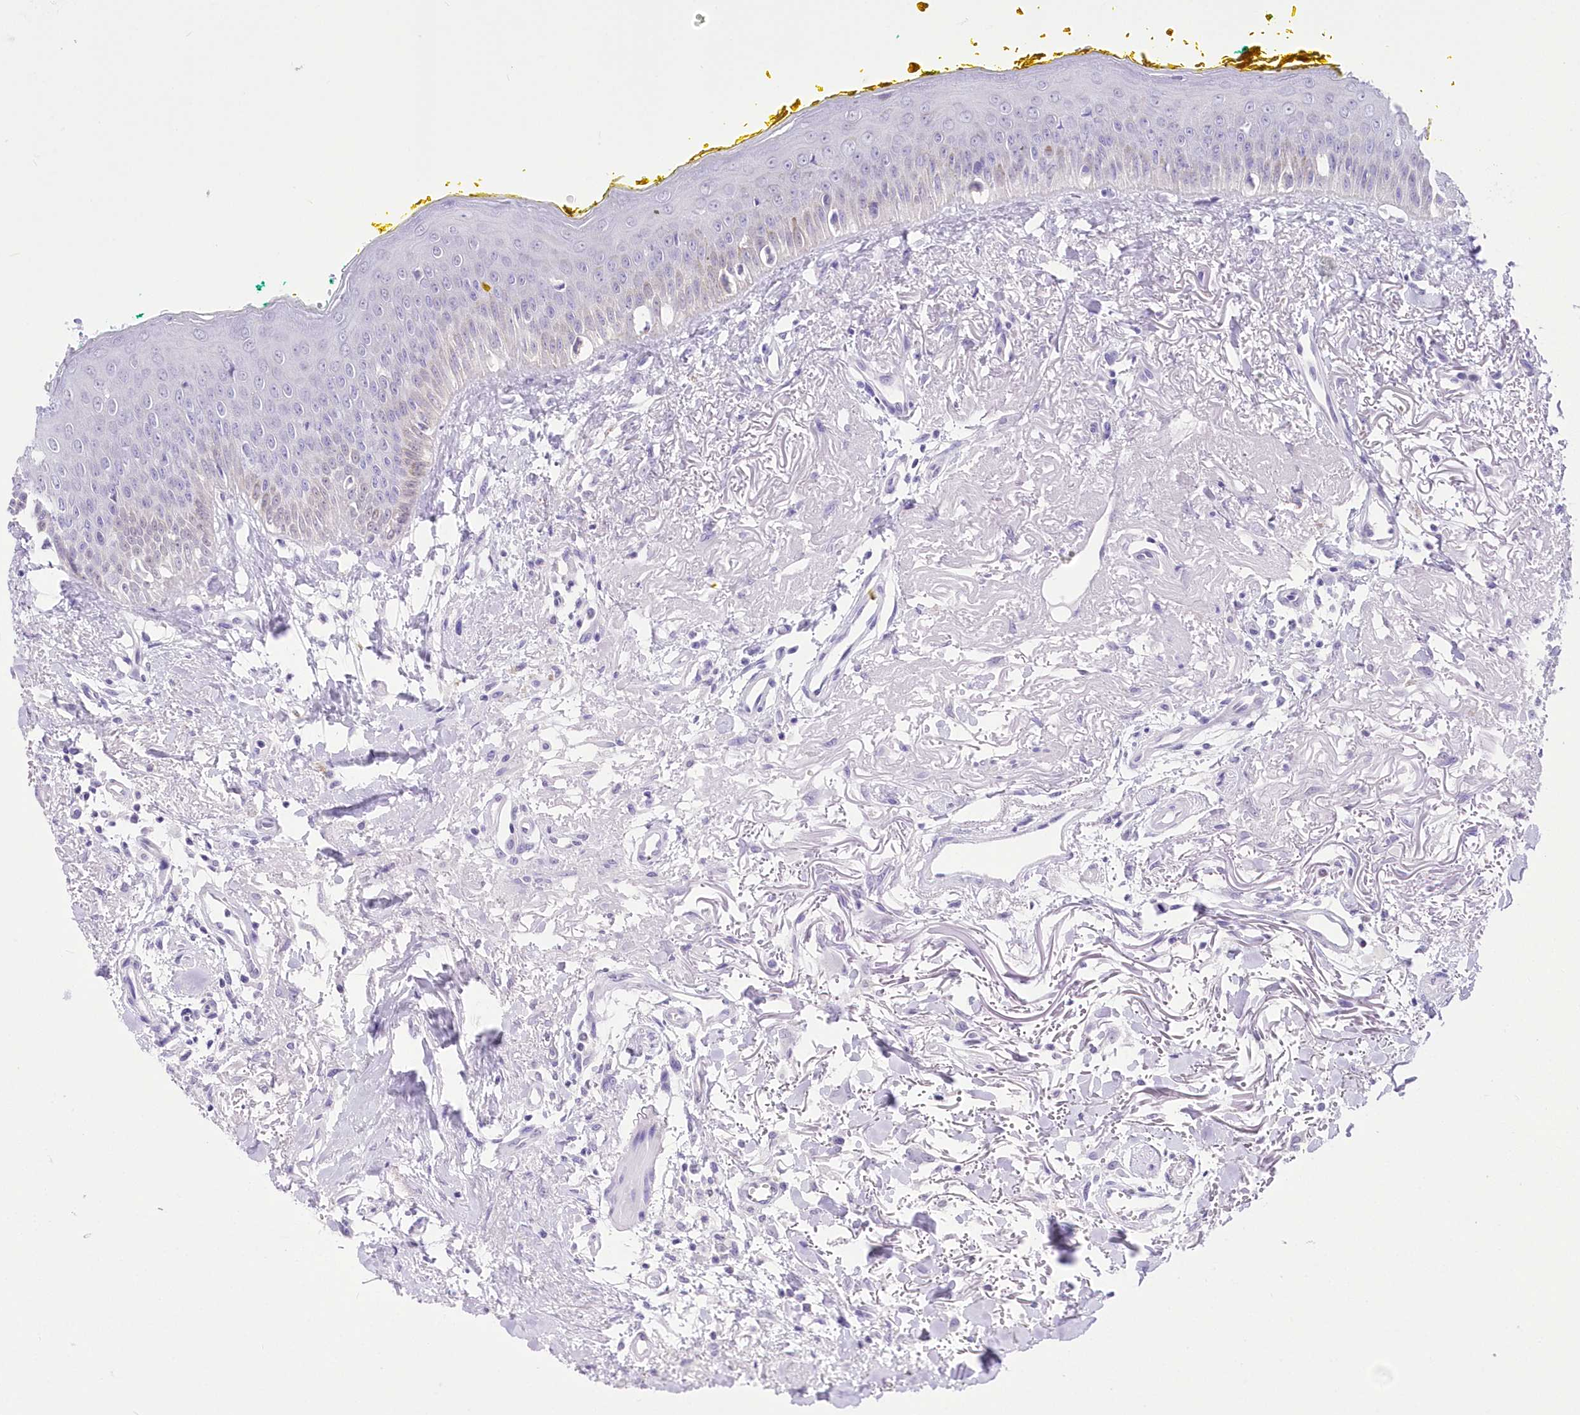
{"staining": {"intensity": "negative", "quantity": "none", "location": "none"}, "tissue": "oral mucosa", "cell_type": "Squamous epithelial cells", "image_type": "normal", "snomed": [{"axis": "morphology", "description": "Normal tissue, NOS"}, {"axis": "topography", "description": "Oral tissue"}], "caption": "Unremarkable oral mucosa was stained to show a protein in brown. There is no significant positivity in squamous epithelial cells. (Brightfield microscopy of DAB immunohistochemistry at high magnification).", "gene": "UBA6", "patient": {"sex": "female", "age": 70}}